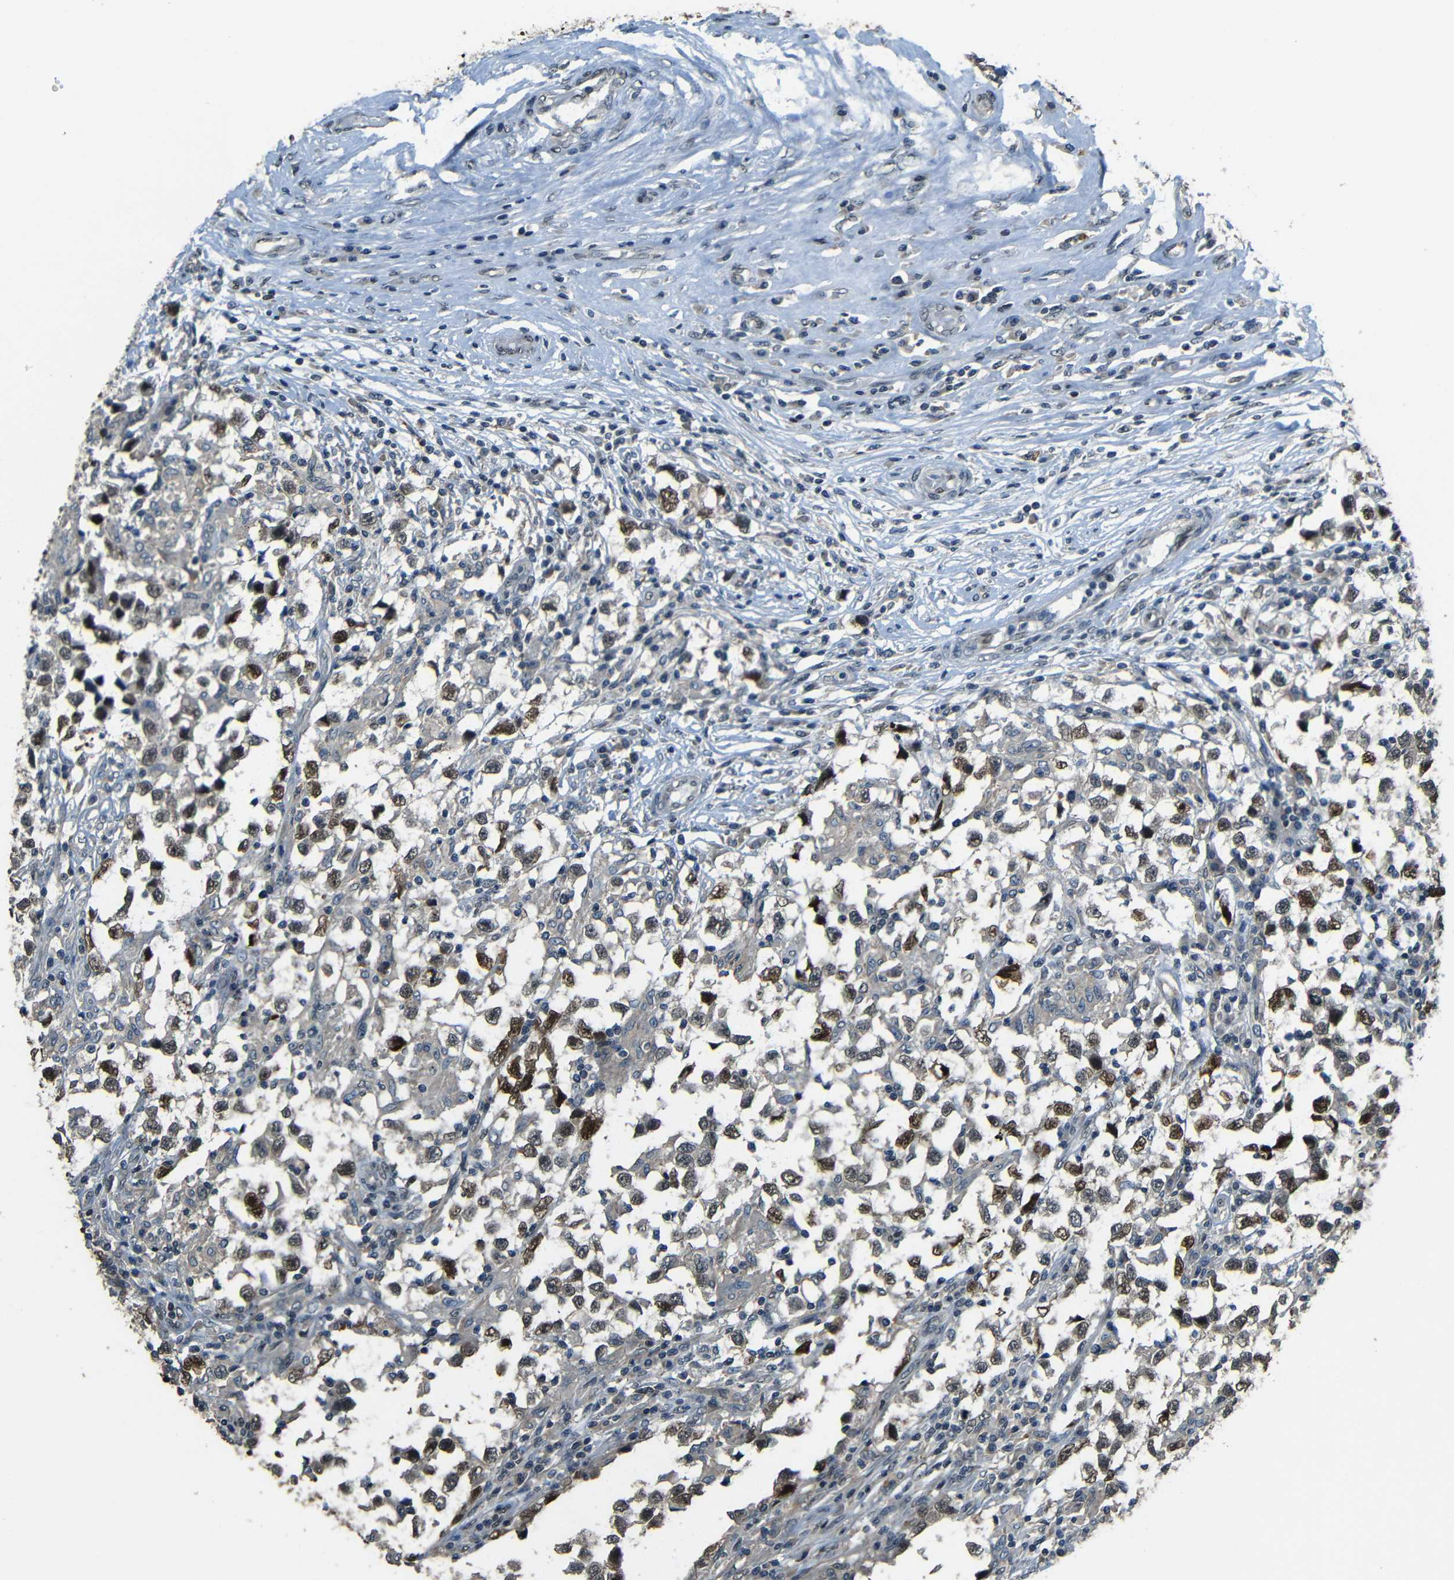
{"staining": {"intensity": "strong", "quantity": ">75%", "location": "cytoplasmic/membranous,nuclear"}, "tissue": "testis cancer", "cell_type": "Tumor cells", "image_type": "cancer", "snomed": [{"axis": "morphology", "description": "Carcinoma, Embryonal, NOS"}, {"axis": "topography", "description": "Testis"}], "caption": "IHC histopathology image of neoplastic tissue: human testis cancer stained using immunohistochemistry (IHC) reveals high levels of strong protein expression localized specifically in the cytoplasmic/membranous and nuclear of tumor cells, appearing as a cytoplasmic/membranous and nuclear brown color.", "gene": "PSIP1", "patient": {"sex": "male", "age": 21}}